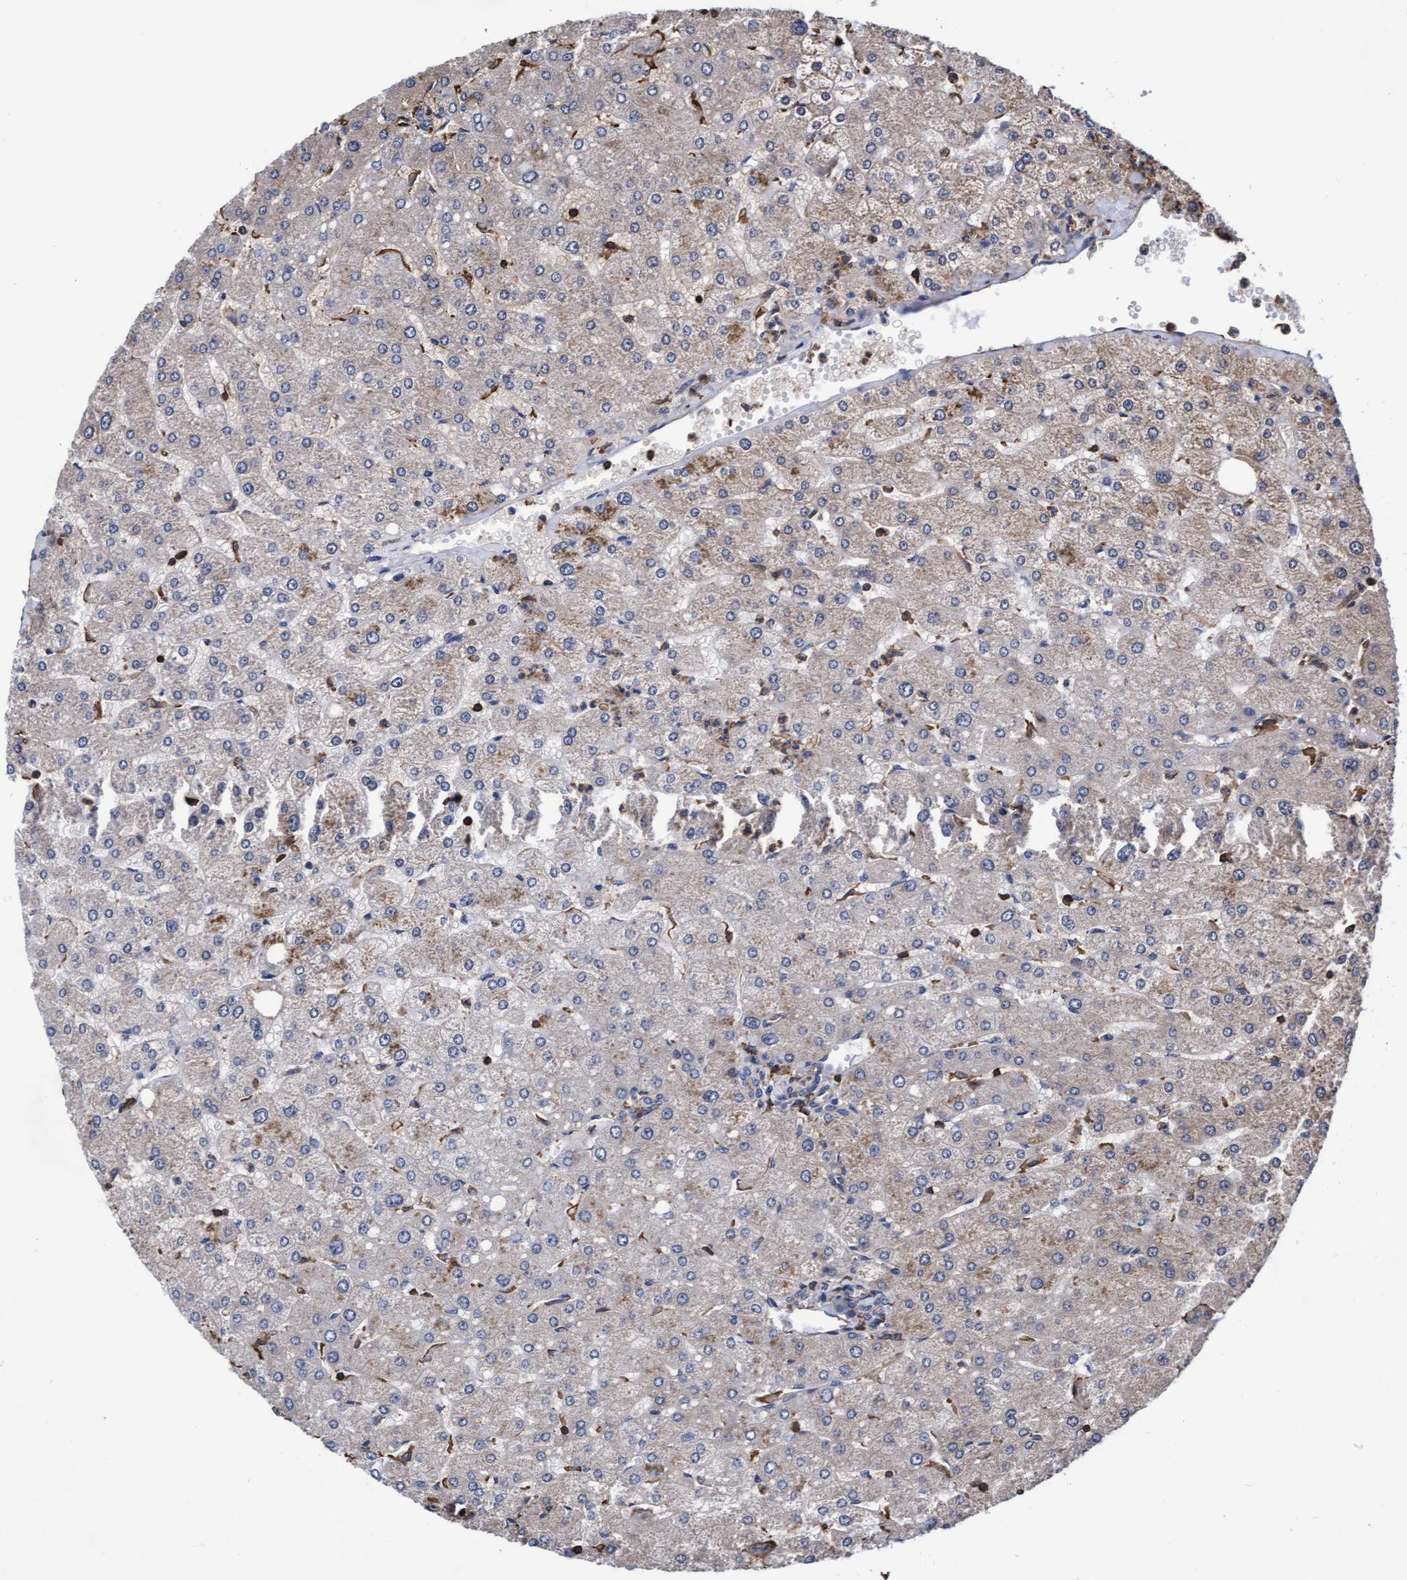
{"staining": {"intensity": "weak", "quantity": "<25%", "location": "cytoplasmic/membranous"}, "tissue": "liver", "cell_type": "Cholangiocytes", "image_type": "normal", "snomed": [{"axis": "morphology", "description": "Normal tissue, NOS"}, {"axis": "topography", "description": "Liver"}], "caption": "Immunohistochemistry image of benign liver: human liver stained with DAB (3,3'-diaminobenzidine) reveals no significant protein expression in cholangiocytes.", "gene": "GRHPR", "patient": {"sex": "male", "age": 55}}